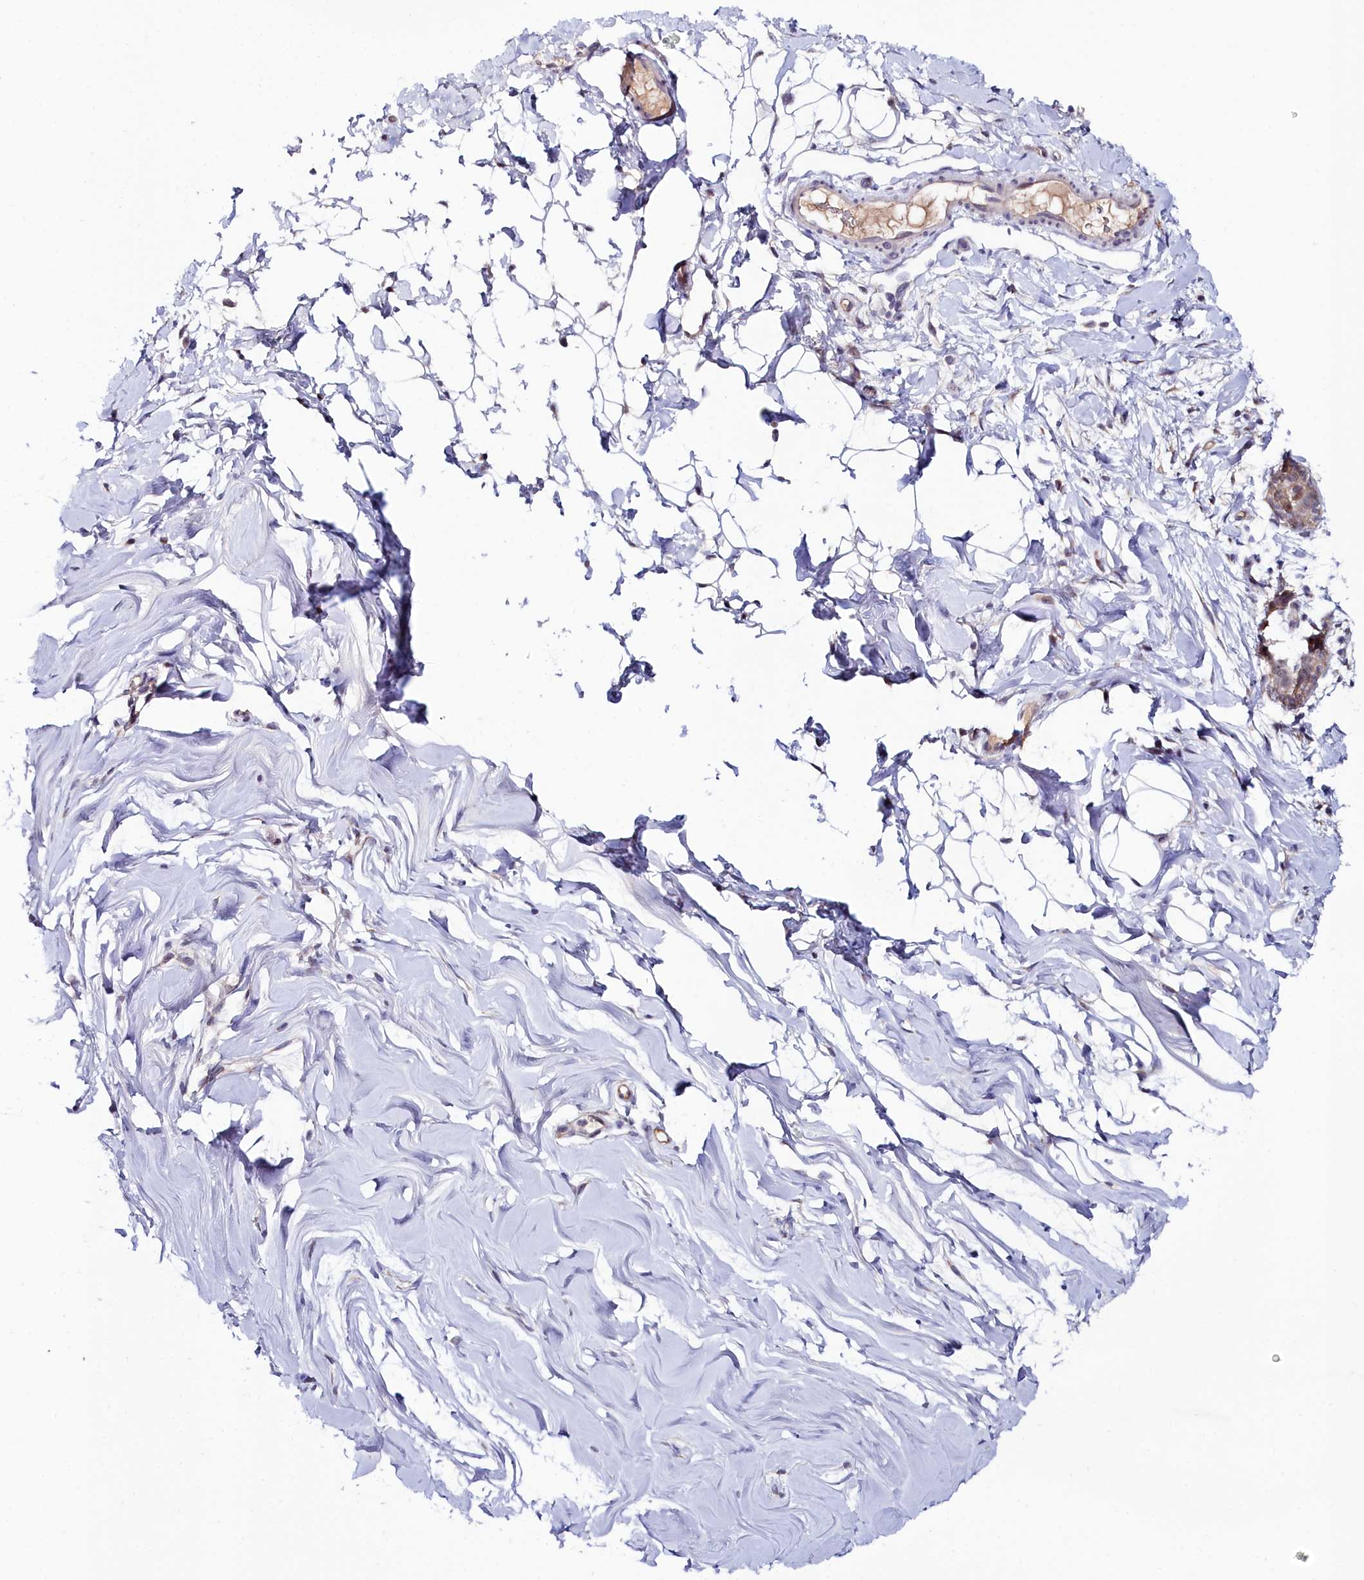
{"staining": {"intensity": "moderate", "quantity": "<25%", "location": "cytoplasmic/membranous"}, "tissue": "adipose tissue", "cell_type": "Adipocytes", "image_type": "normal", "snomed": [{"axis": "morphology", "description": "Normal tissue, NOS"}, {"axis": "topography", "description": "Breast"}], "caption": "Immunohistochemical staining of normal adipose tissue demonstrates moderate cytoplasmic/membranous protein expression in about <25% of adipocytes. (Brightfield microscopy of DAB IHC at high magnification).", "gene": "KCTD18", "patient": {"sex": "female", "age": 26}}